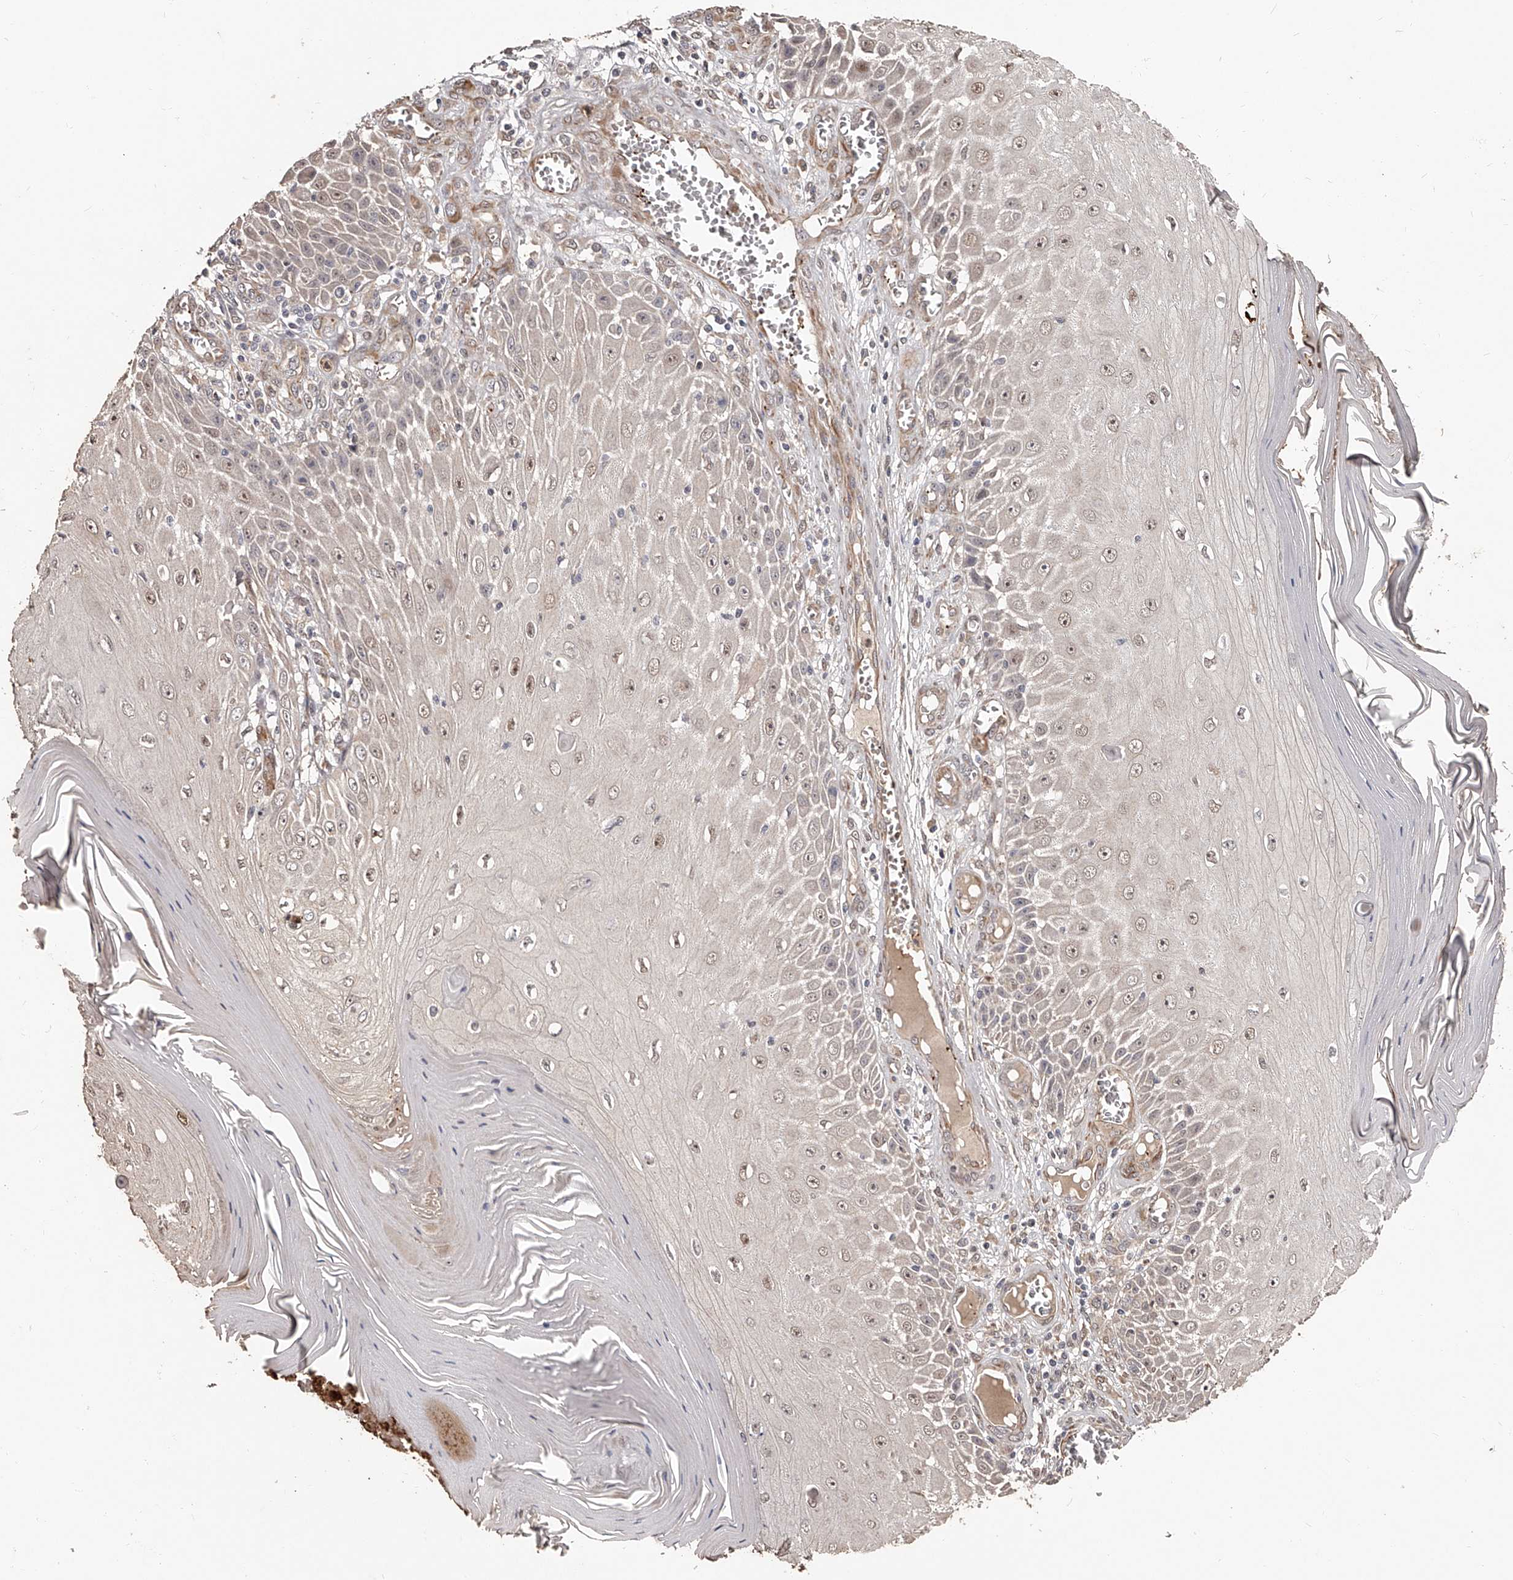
{"staining": {"intensity": "weak", "quantity": "25%-75%", "location": "nuclear"}, "tissue": "skin cancer", "cell_type": "Tumor cells", "image_type": "cancer", "snomed": [{"axis": "morphology", "description": "Squamous cell carcinoma, NOS"}, {"axis": "topography", "description": "Skin"}], "caption": "Human skin cancer (squamous cell carcinoma) stained with a protein marker shows weak staining in tumor cells.", "gene": "URGCP", "patient": {"sex": "female", "age": 73}}